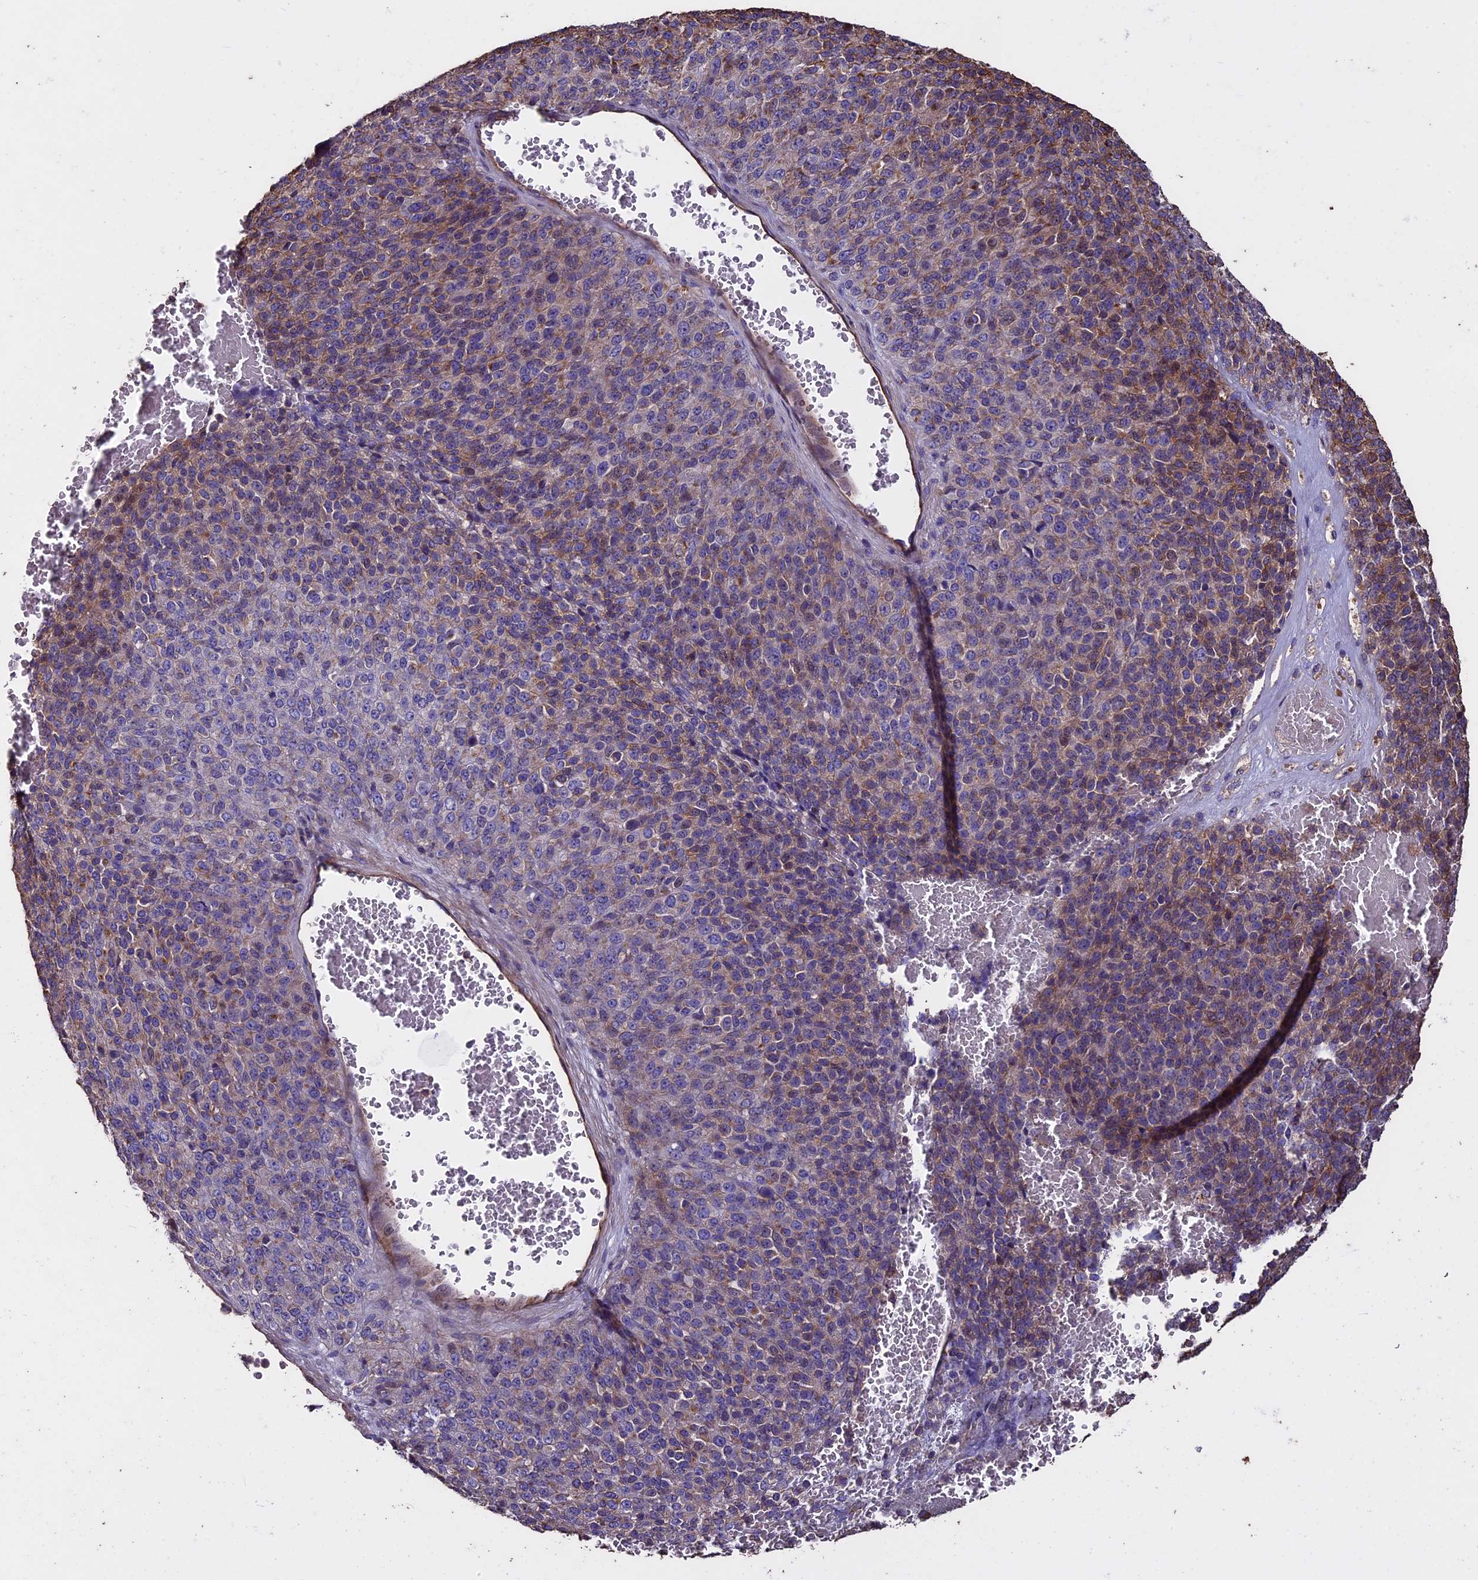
{"staining": {"intensity": "moderate", "quantity": "25%-75%", "location": "cytoplasmic/membranous"}, "tissue": "melanoma", "cell_type": "Tumor cells", "image_type": "cancer", "snomed": [{"axis": "morphology", "description": "Malignant melanoma, Metastatic site"}, {"axis": "topography", "description": "Brain"}], "caption": "There is medium levels of moderate cytoplasmic/membranous expression in tumor cells of malignant melanoma (metastatic site), as demonstrated by immunohistochemical staining (brown color).", "gene": "USB1", "patient": {"sex": "female", "age": 56}}